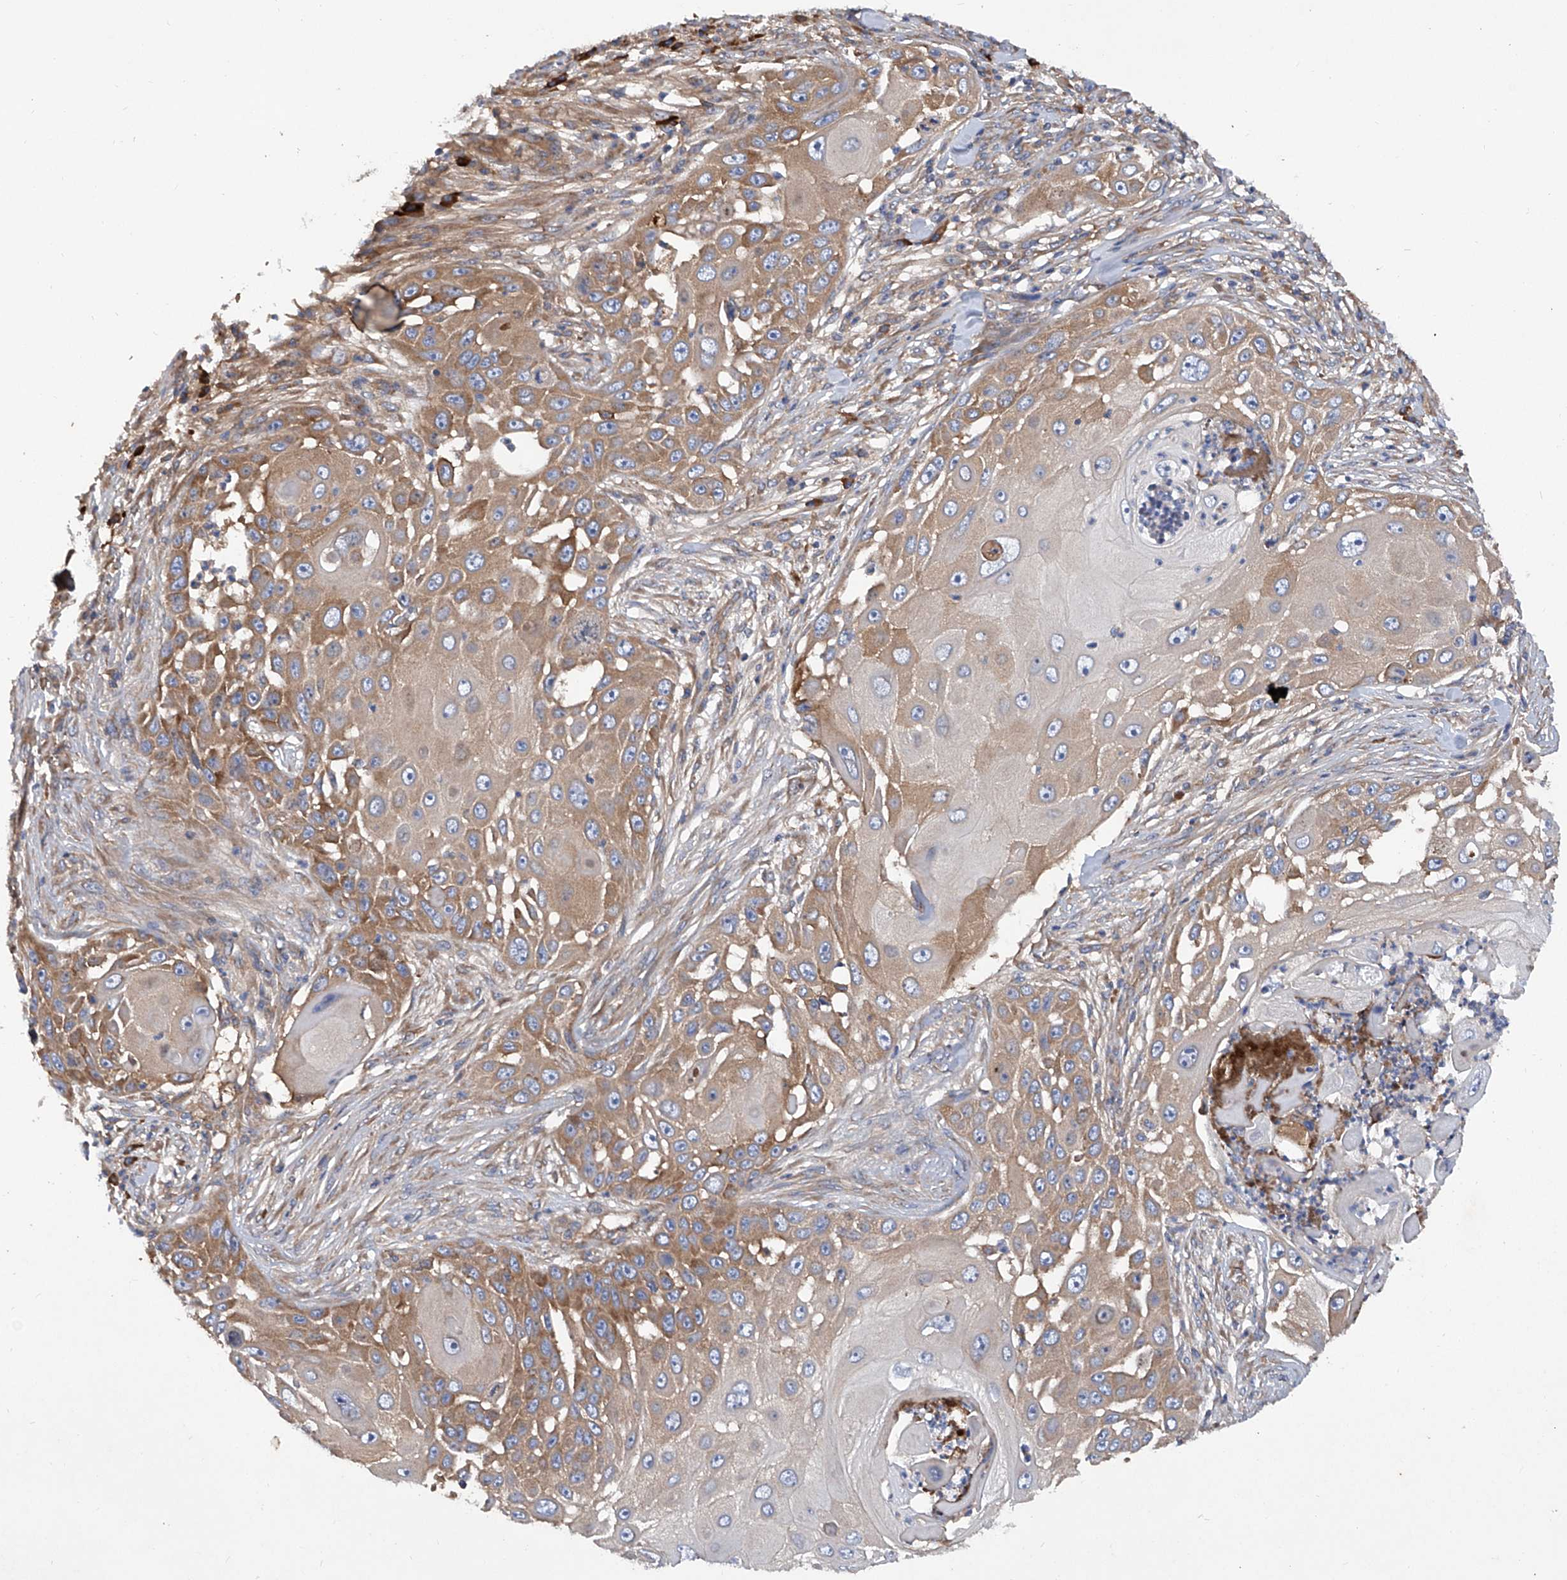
{"staining": {"intensity": "moderate", "quantity": ">75%", "location": "cytoplasmic/membranous"}, "tissue": "skin cancer", "cell_type": "Tumor cells", "image_type": "cancer", "snomed": [{"axis": "morphology", "description": "Squamous cell carcinoma, NOS"}, {"axis": "topography", "description": "Skin"}], "caption": "The micrograph shows immunohistochemical staining of skin cancer. There is moderate cytoplasmic/membranous positivity is appreciated in approximately >75% of tumor cells.", "gene": "ASCC3", "patient": {"sex": "female", "age": 44}}